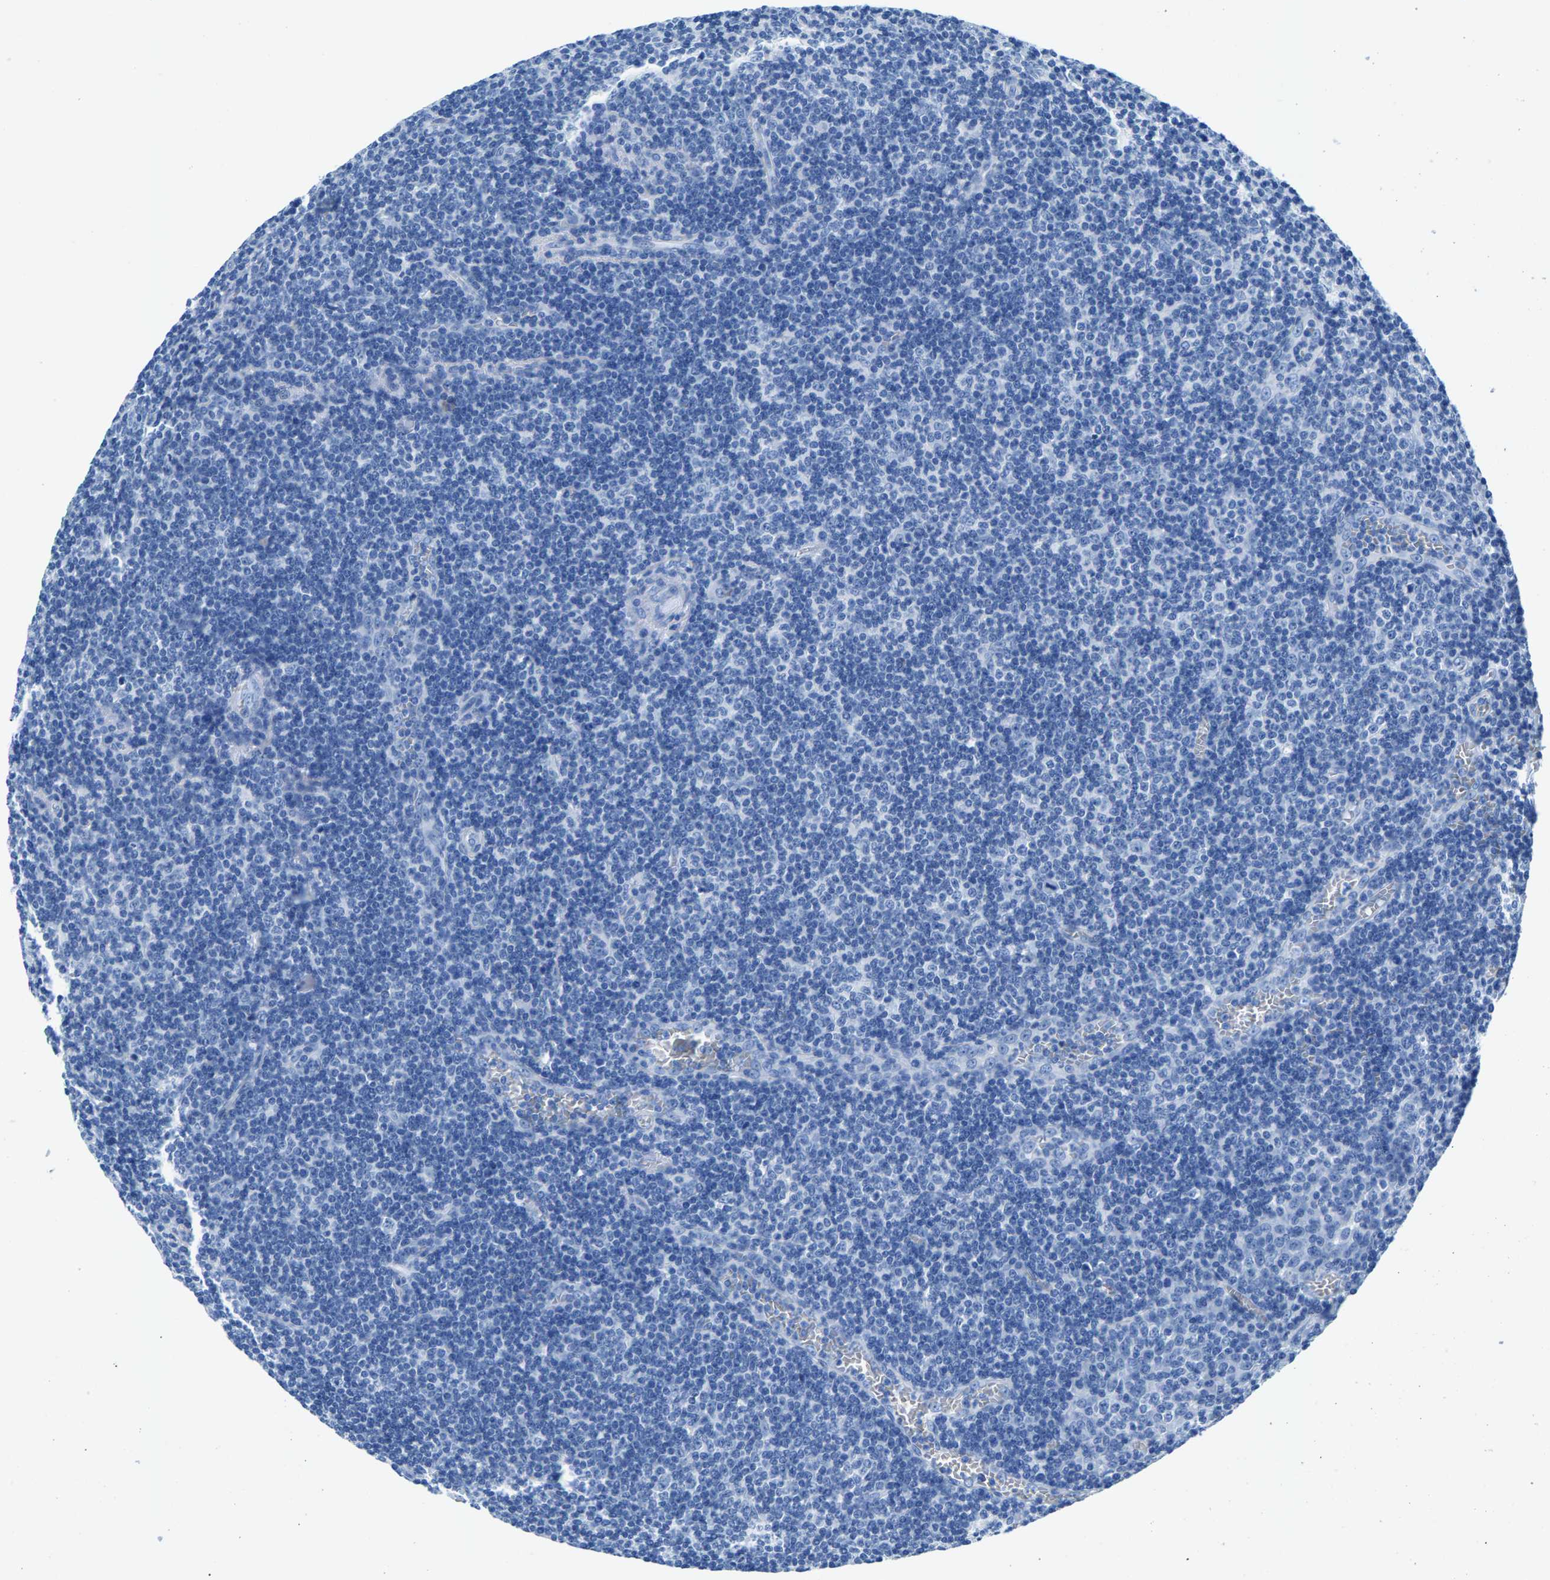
{"staining": {"intensity": "negative", "quantity": "none", "location": "none"}, "tissue": "tonsil", "cell_type": "Germinal center cells", "image_type": "normal", "snomed": [{"axis": "morphology", "description": "Normal tissue, NOS"}, {"axis": "topography", "description": "Tonsil"}], "caption": "Germinal center cells show no significant expression in unremarkable tonsil.", "gene": "CPS1", "patient": {"sex": "male", "age": 37}}